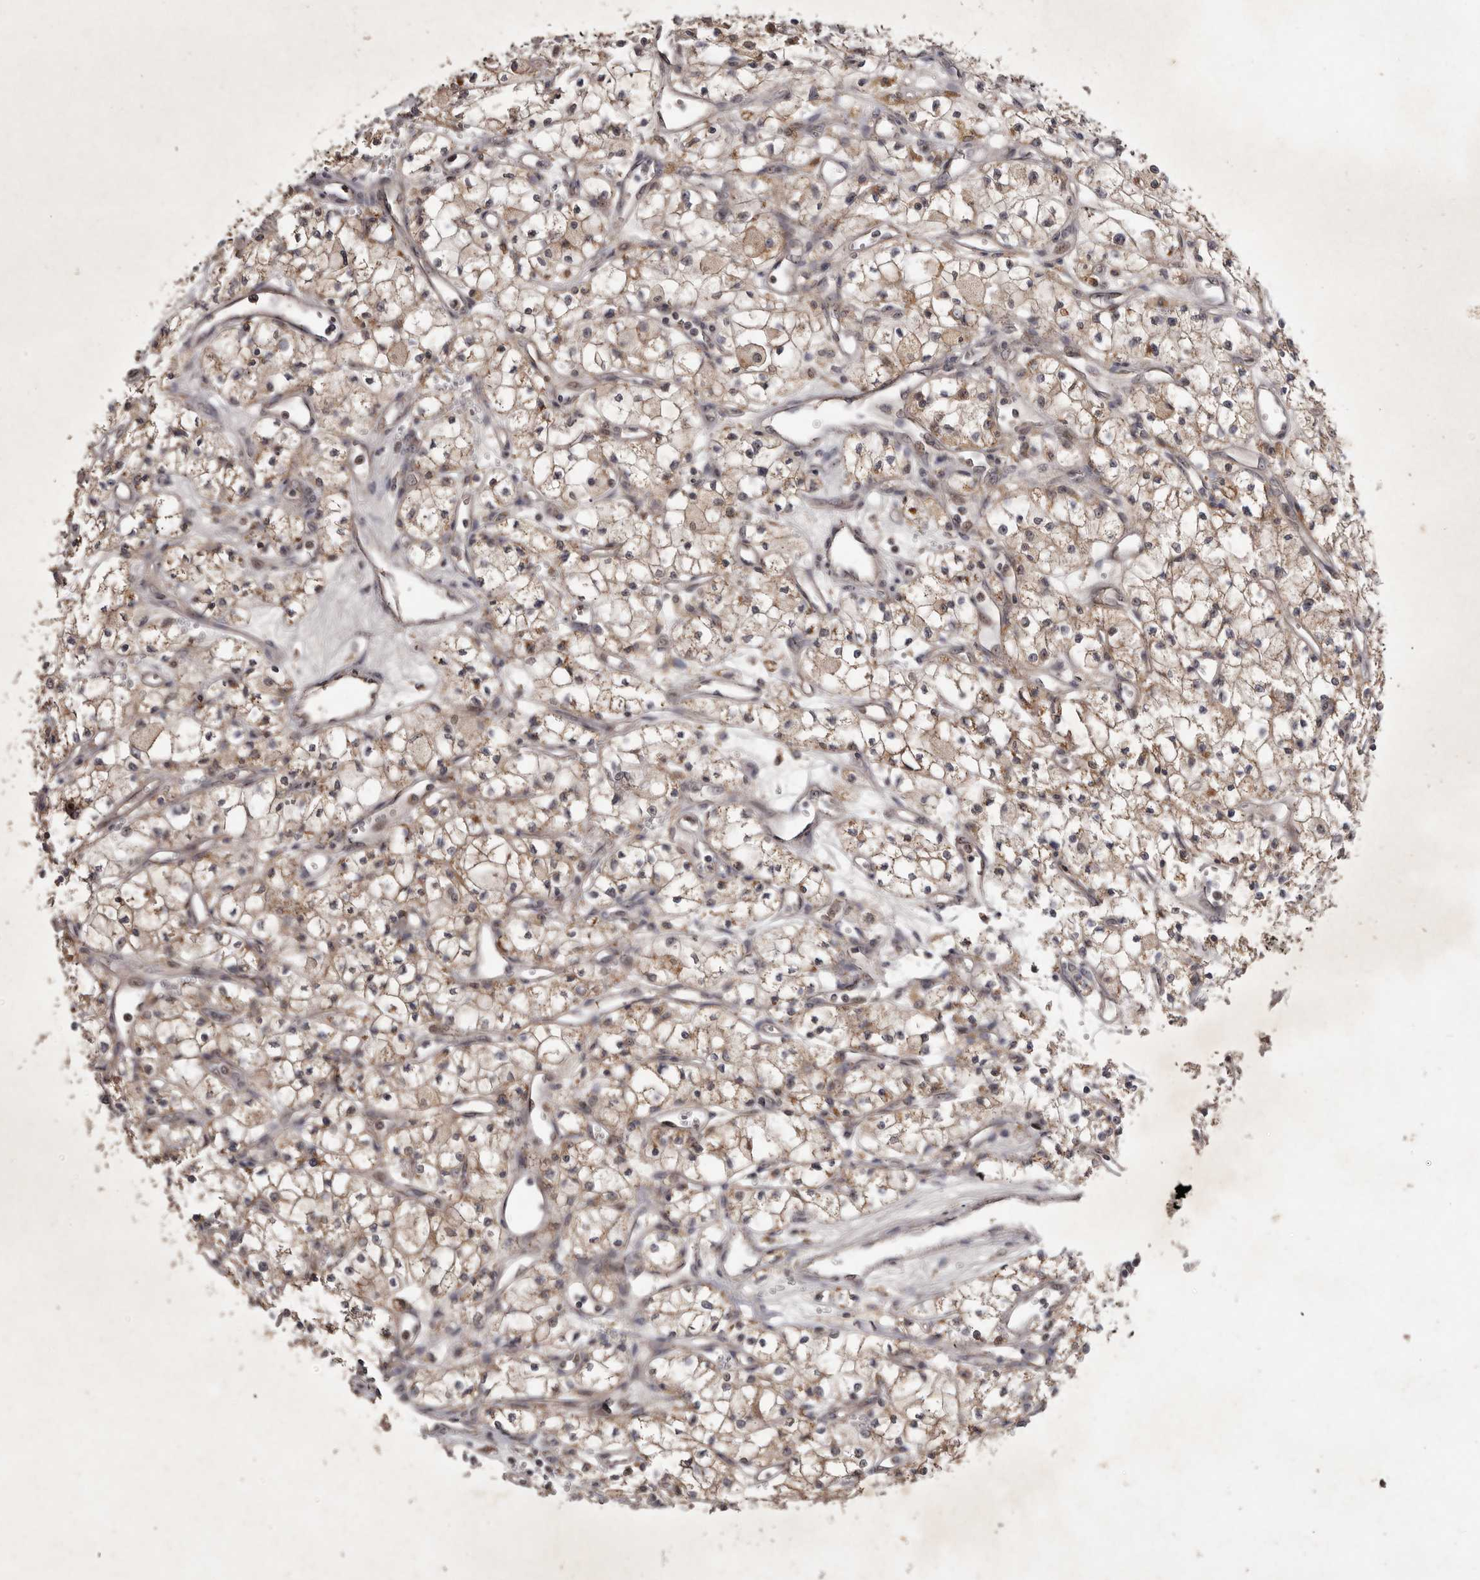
{"staining": {"intensity": "moderate", "quantity": ">75%", "location": "cytoplasmic/membranous"}, "tissue": "renal cancer", "cell_type": "Tumor cells", "image_type": "cancer", "snomed": [{"axis": "morphology", "description": "Adenocarcinoma, NOS"}, {"axis": "topography", "description": "Kidney"}], "caption": "Immunohistochemistry (IHC) histopathology image of neoplastic tissue: renal cancer (adenocarcinoma) stained using immunohistochemistry exhibits medium levels of moderate protein expression localized specifically in the cytoplasmic/membranous of tumor cells, appearing as a cytoplasmic/membranous brown color.", "gene": "FLAD1", "patient": {"sex": "male", "age": 59}}